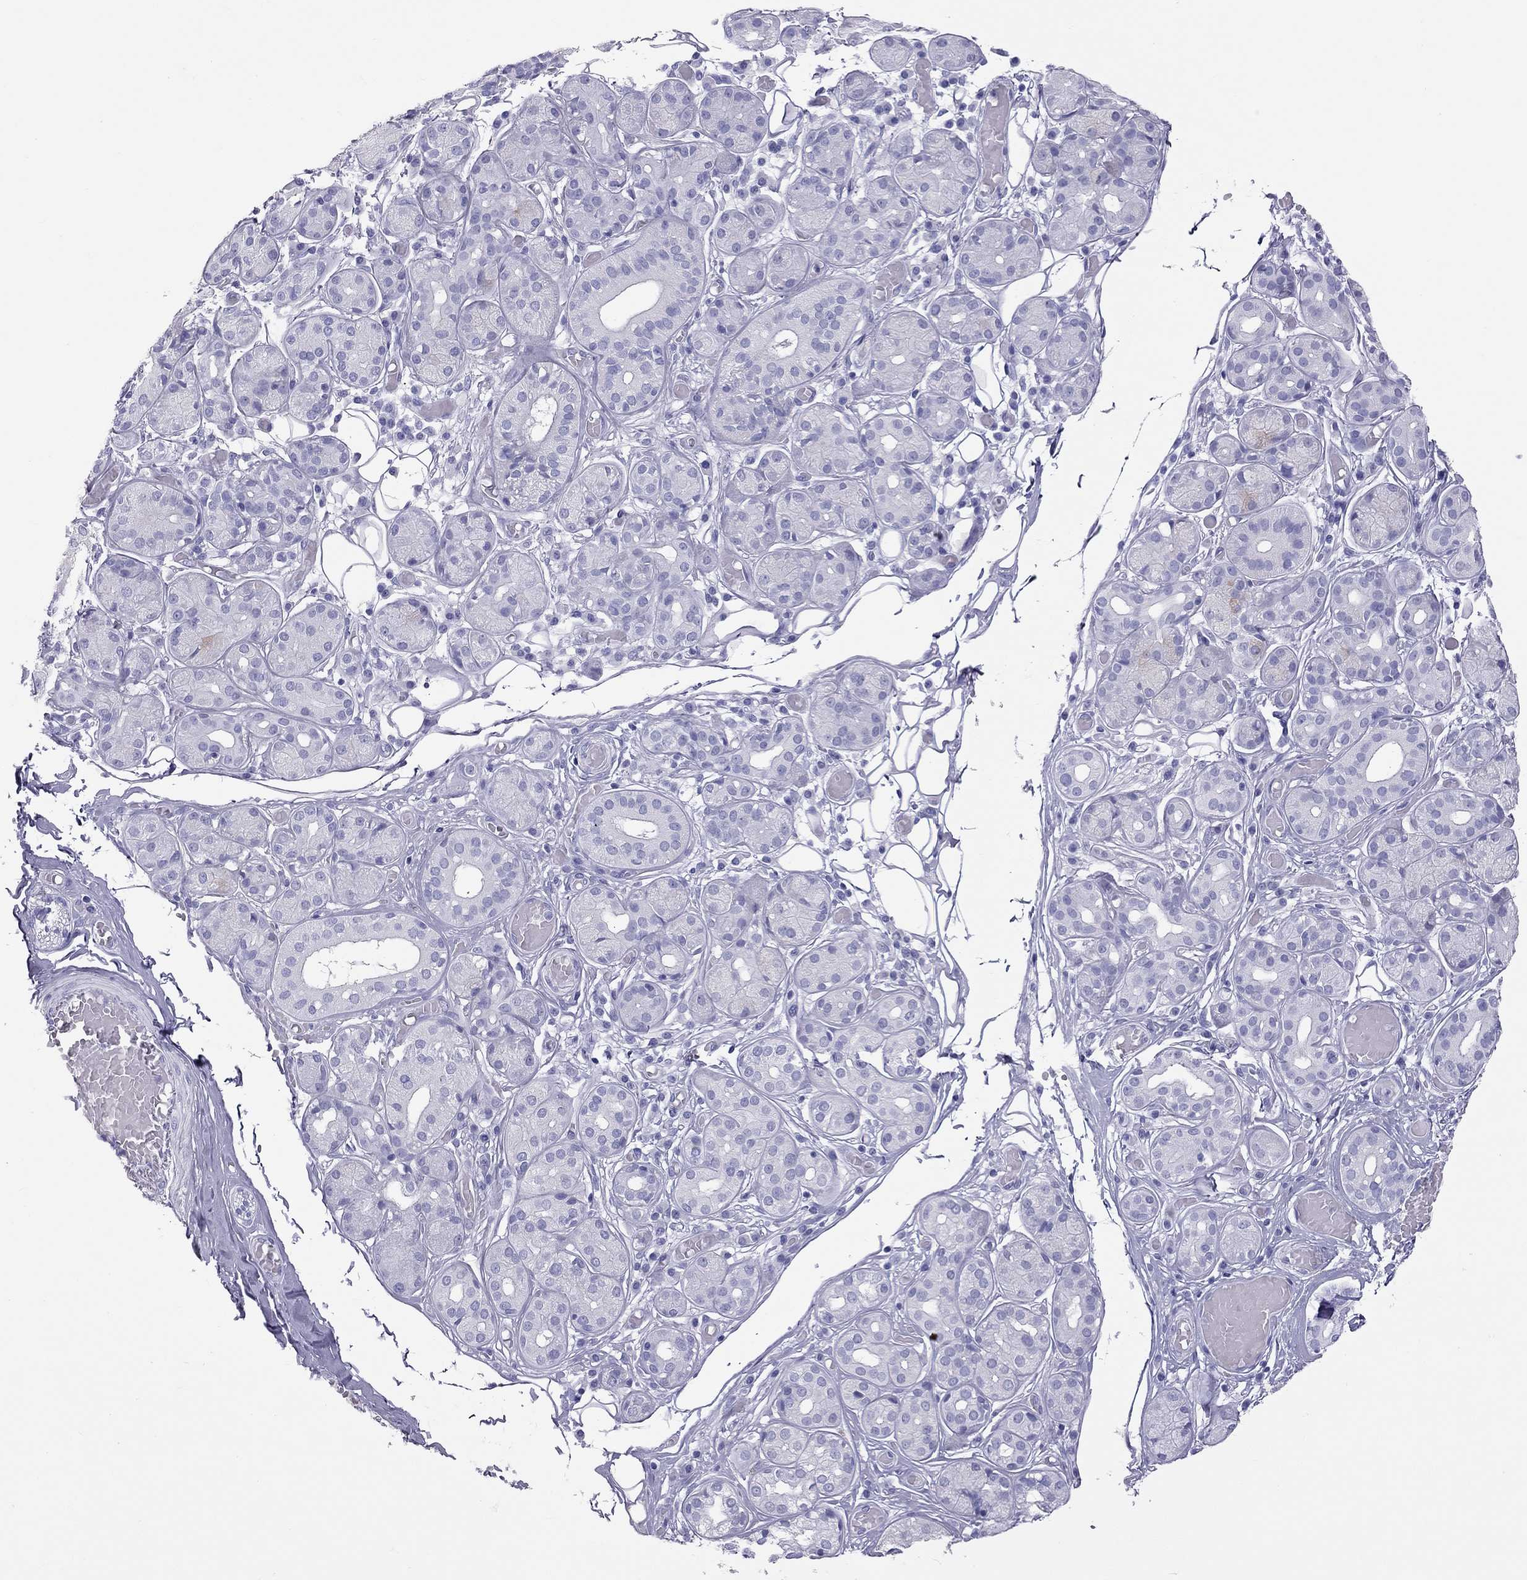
{"staining": {"intensity": "negative", "quantity": "none", "location": "none"}, "tissue": "salivary gland", "cell_type": "Glandular cells", "image_type": "normal", "snomed": [{"axis": "morphology", "description": "Normal tissue, NOS"}, {"axis": "topography", "description": "Salivary gland"}, {"axis": "topography", "description": "Peripheral nerve tissue"}], "caption": "This is an immunohistochemistry micrograph of unremarkable human salivary gland. There is no positivity in glandular cells.", "gene": "PSMB11", "patient": {"sex": "male", "age": 71}}